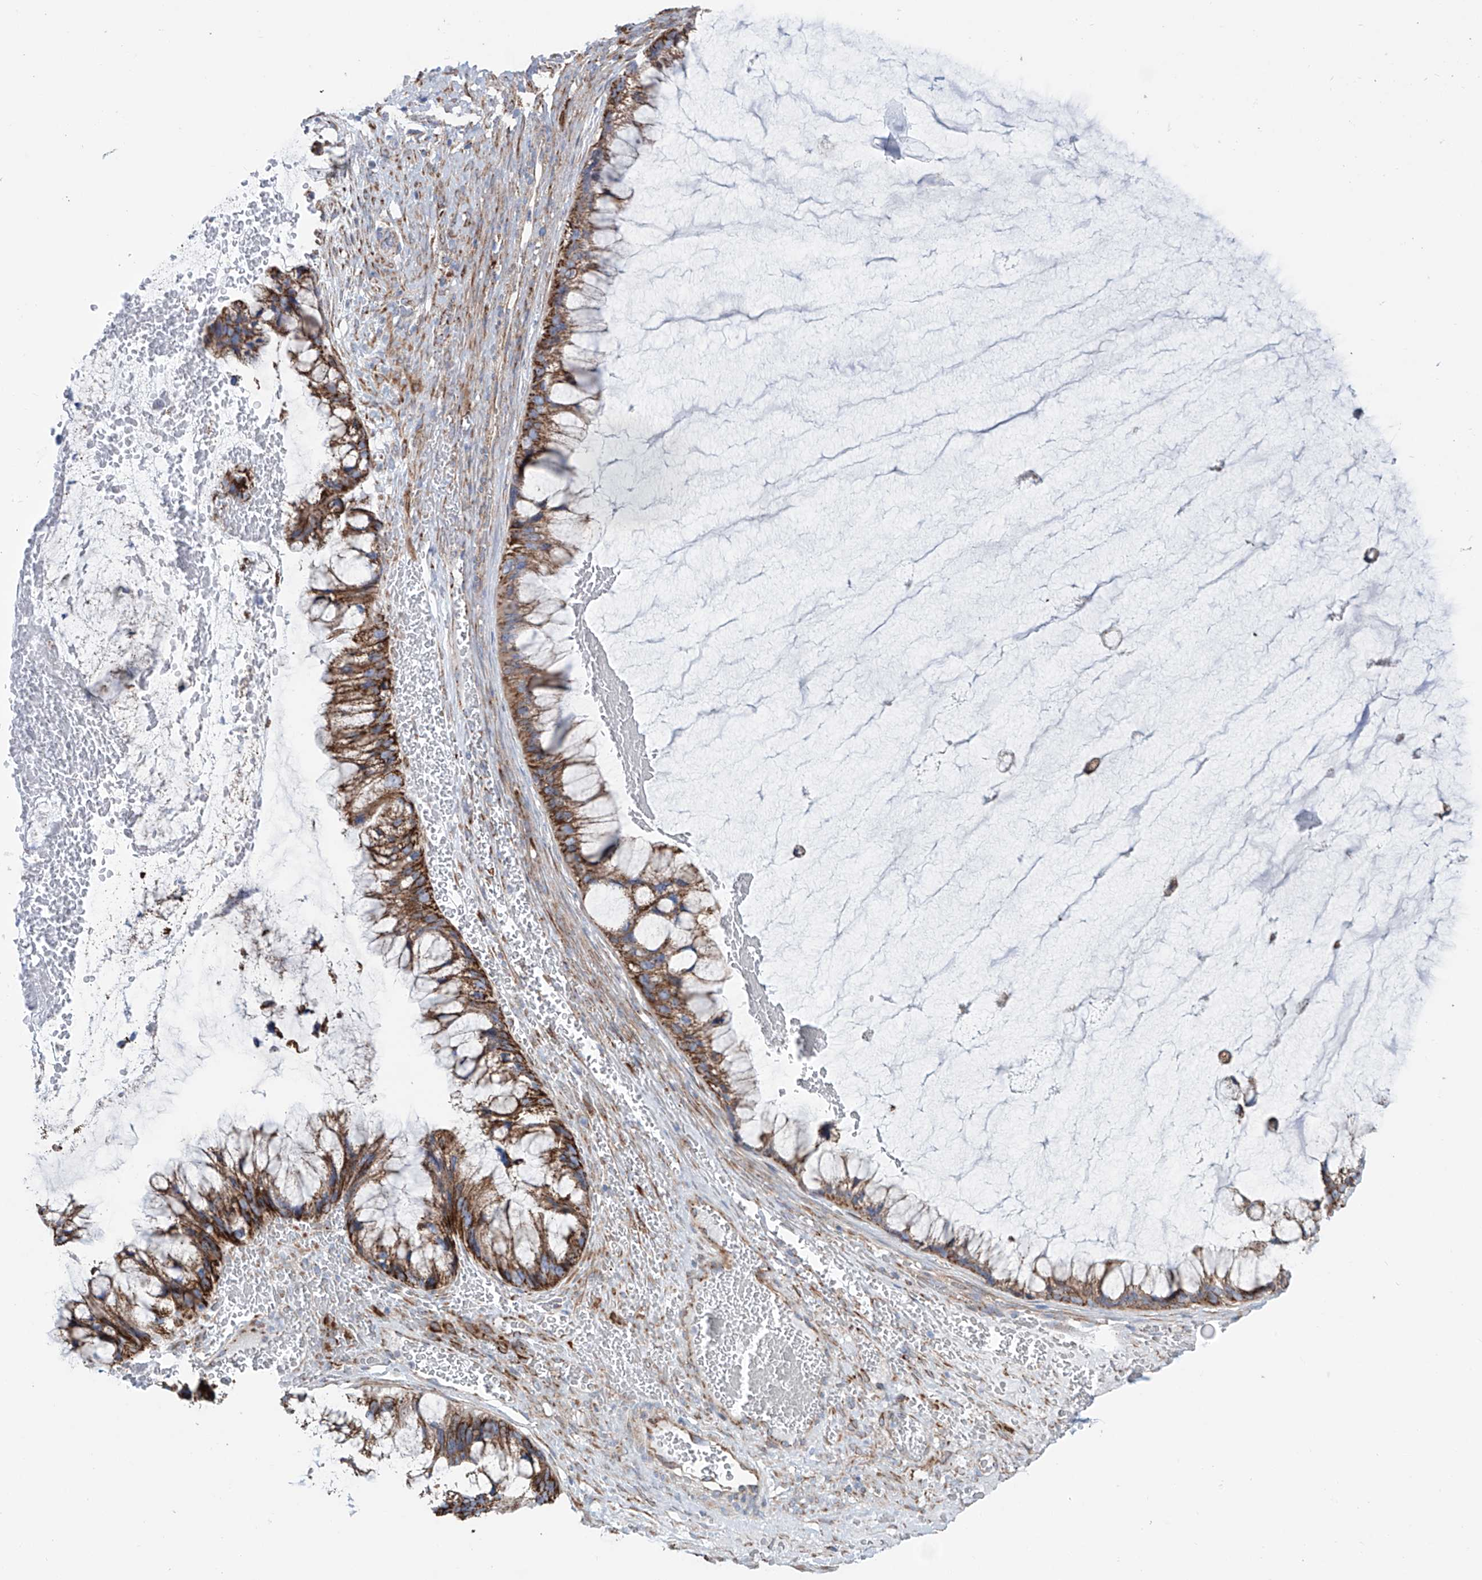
{"staining": {"intensity": "moderate", "quantity": ">75%", "location": "cytoplasmic/membranous"}, "tissue": "ovarian cancer", "cell_type": "Tumor cells", "image_type": "cancer", "snomed": [{"axis": "morphology", "description": "Cystadenocarcinoma, mucinous, NOS"}, {"axis": "topography", "description": "Ovary"}], "caption": "Immunohistochemistry photomicrograph of neoplastic tissue: human ovarian cancer stained using immunohistochemistry (IHC) displays medium levels of moderate protein expression localized specifically in the cytoplasmic/membranous of tumor cells, appearing as a cytoplasmic/membranous brown color.", "gene": "ALDH6A1", "patient": {"sex": "female", "age": 37}}